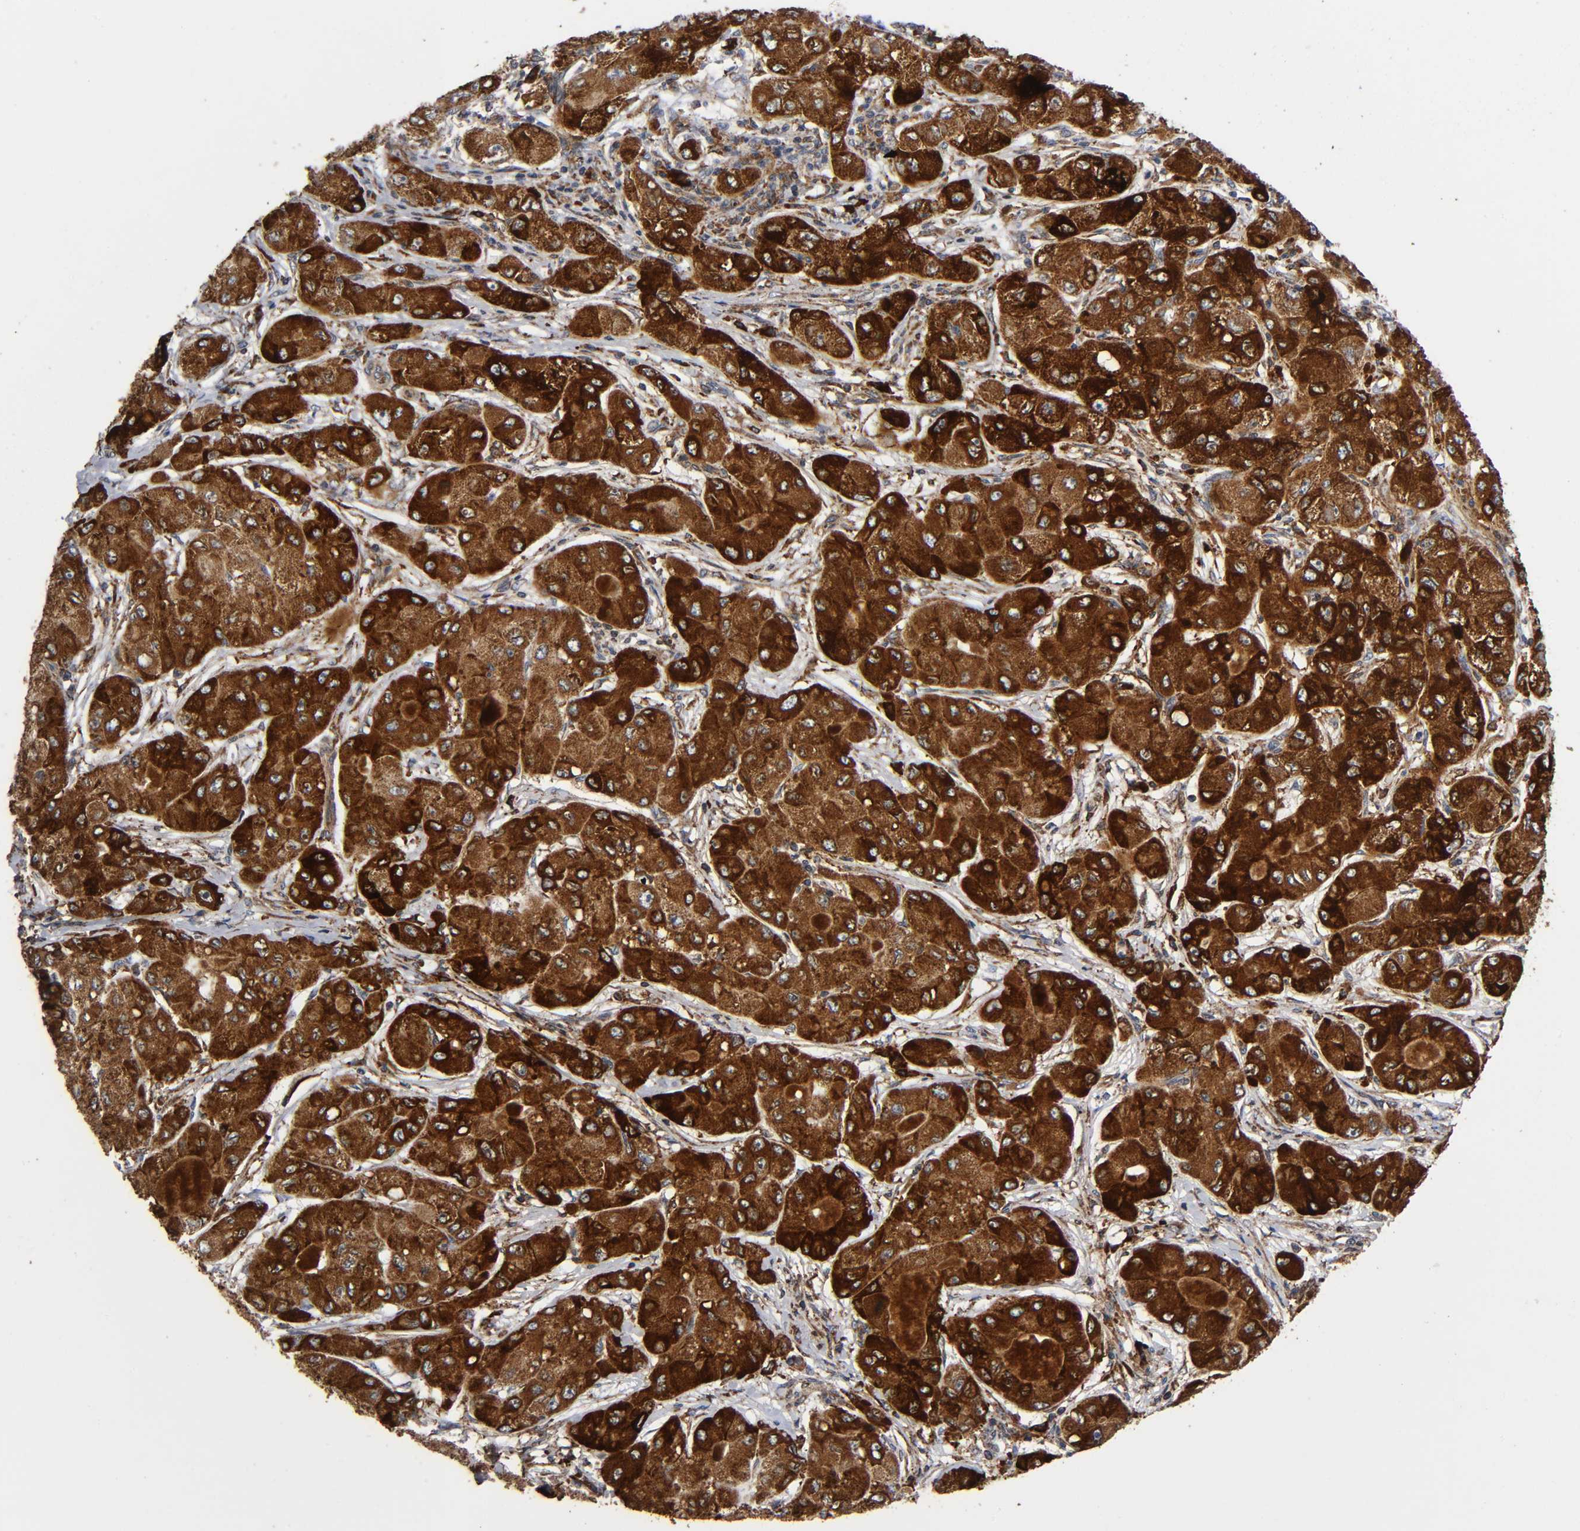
{"staining": {"intensity": "strong", "quantity": "25%-75%", "location": "cytoplasmic/membranous"}, "tissue": "liver cancer", "cell_type": "Tumor cells", "image_type": "cancer", "snomed": [{"axis": "morphology", "description": "Carcinoma, Hepatocellular, NOS"}, {"axis": "topography", "description": "Liver"}], "caption": "Immunohistochemical staining of human hepatocellular carcinoma (liver) exhibits strong cytoplasmic/membranous protein expression in approximately 25%-75% of tumor cells.", "gene": "MAP3K1", "patient": {"sex": "male", "age": 80}}